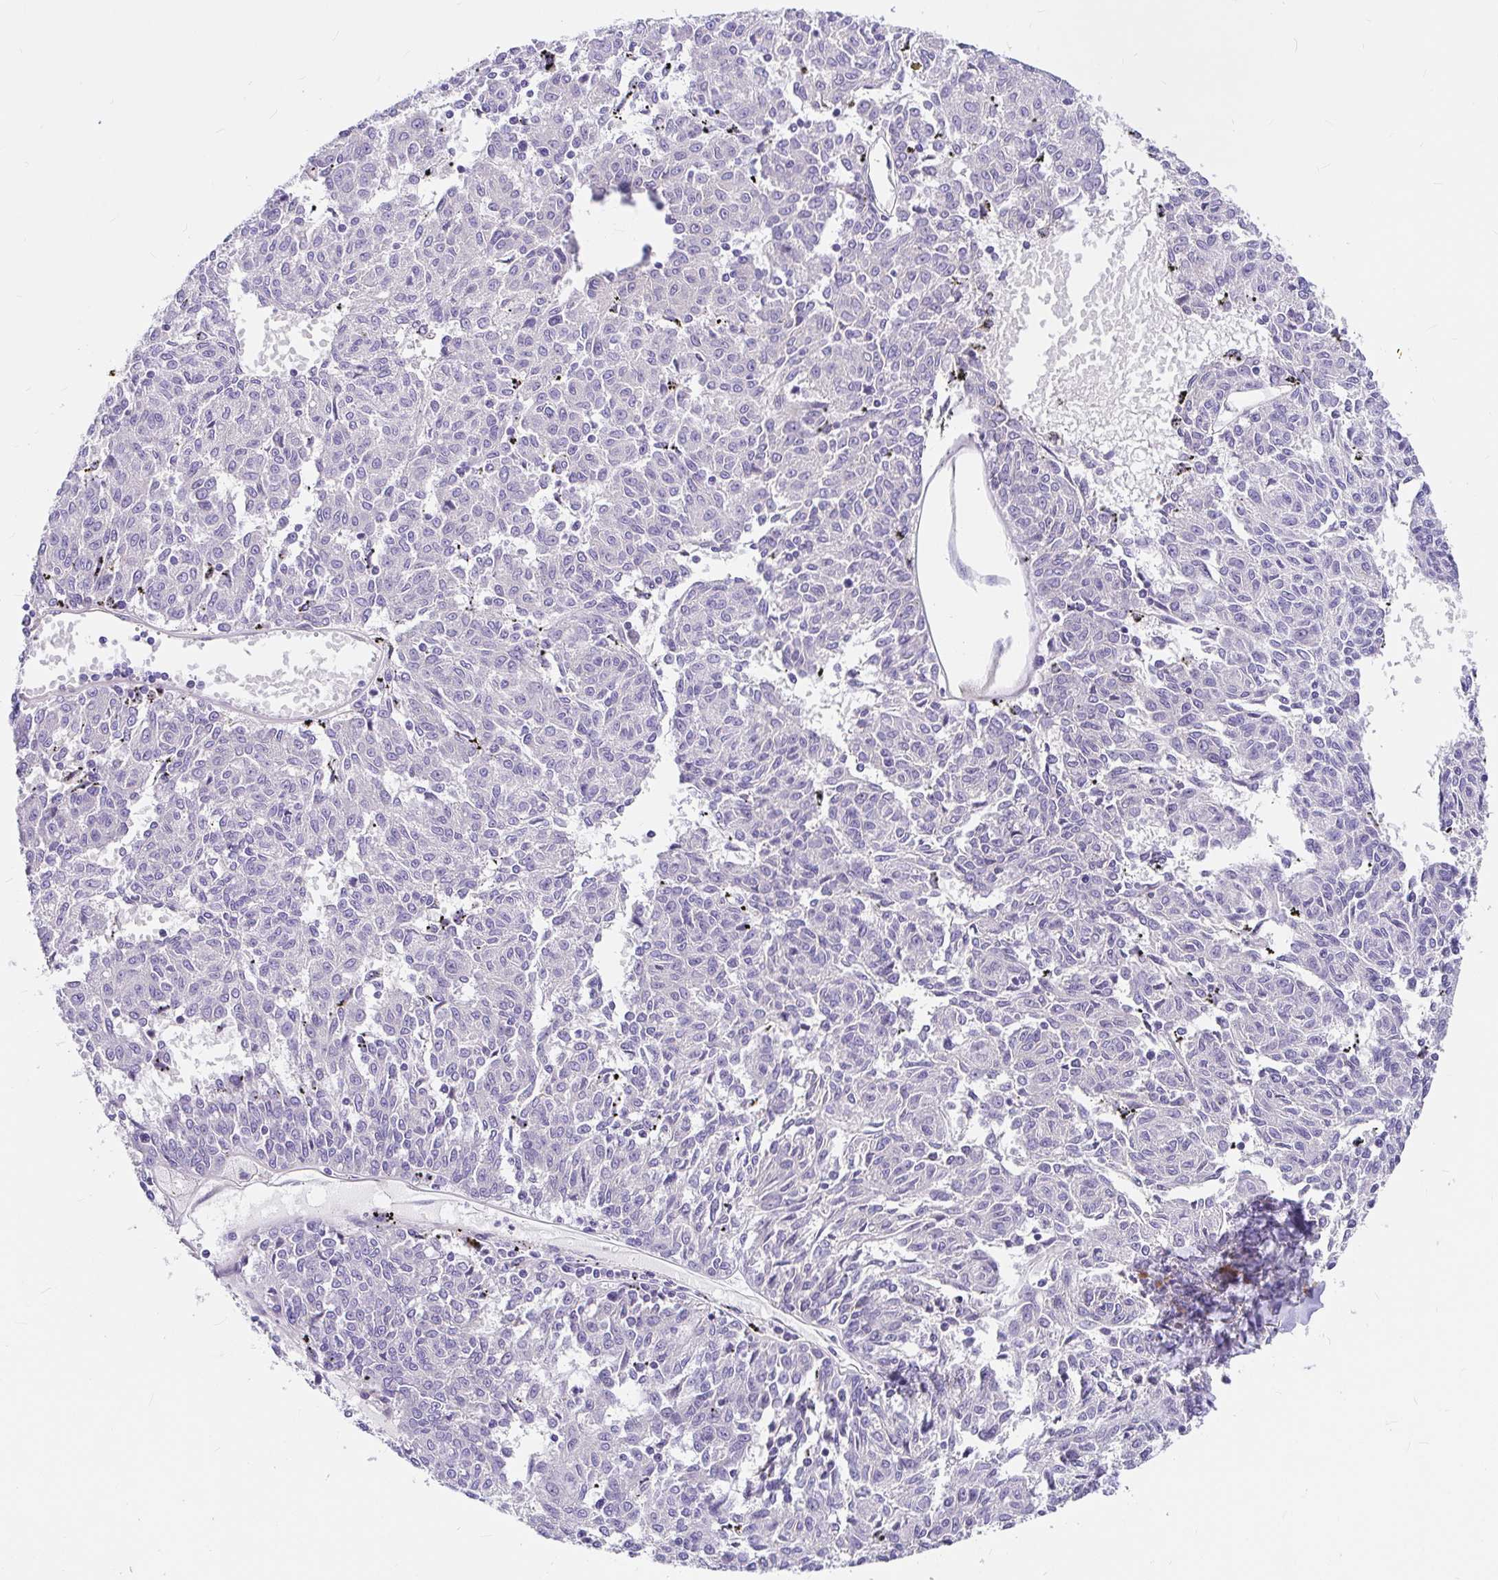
{"staining": {"intensity": "negative", "quantity": "none", "location": "none"}, "tissue": "melanoma", "cell_type": "Tumor cells", "image_type": "cancer", "snomed": [{"axis": "morphology", "description": "Malignant melanoma, NOS"}, {"axis": "topography", "description": "Skin"}], "caption": "Immunohistochemical staining of human melanoma exhibits no significant positivity in tumor cells.", "gene": "MYO1B", "patient": {"sex": "female", "age": 72}}